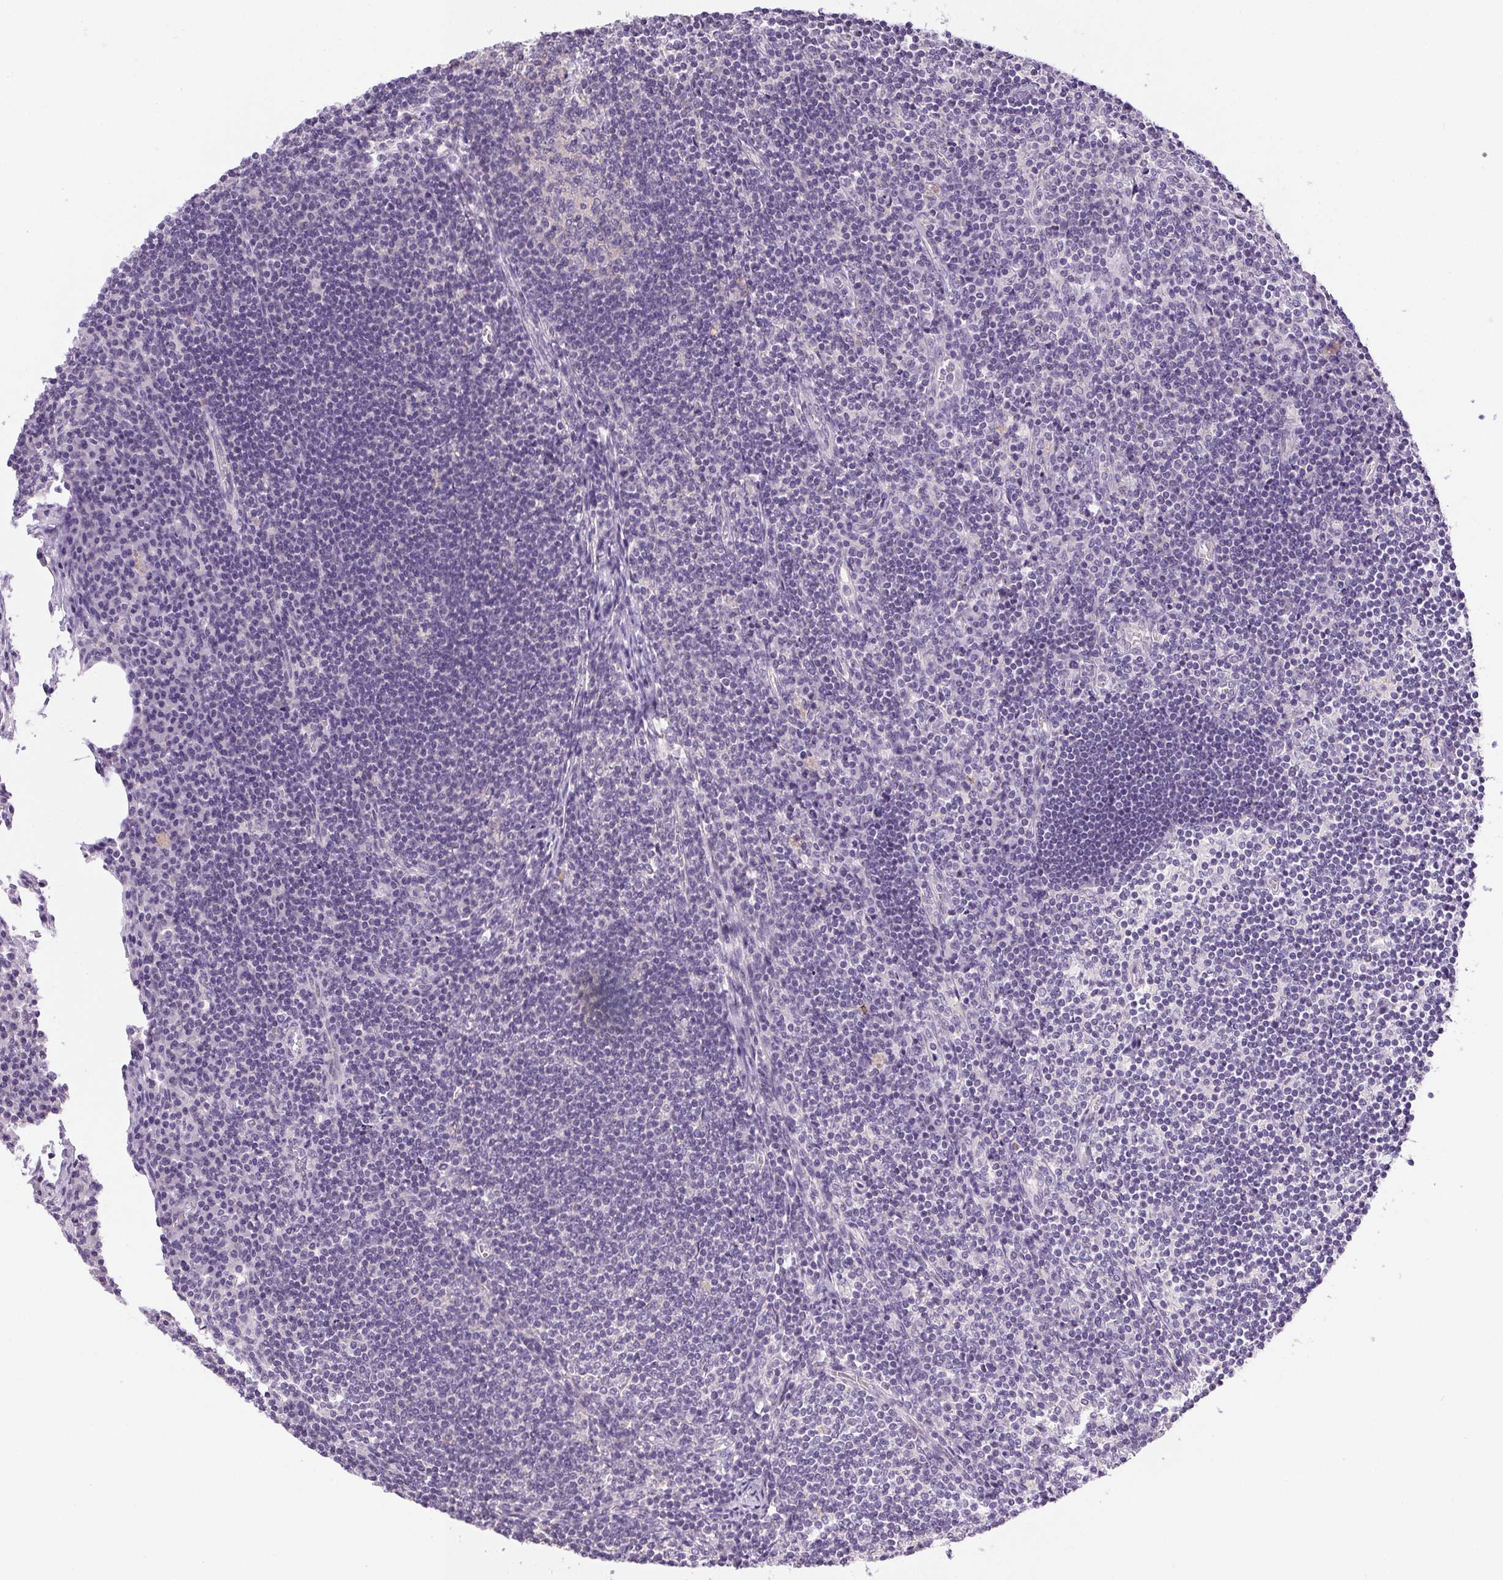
{"staining": {"intensity": "negative", "quantity": "none", "location": "none"}, "tissue": "lymph node", "cell_type": "Germinal center cells", "image_type": "normal", "snomed": [{"axis": "morphology", "description": "Normal tissue, NOS"}, {"axis": "topography", "description": "Lymph node"}], "caption": "DAB (3,3'-diaminobenzidine) immunohistochemical staining of benign human lymph node exhibits no significant positivity in germinal center cells. (Immunohistochemistry (ihc), brightfield microscopy, high magnification).", "gene": "SLC17A7", "patient": {"sex": "male", "age": 67}}